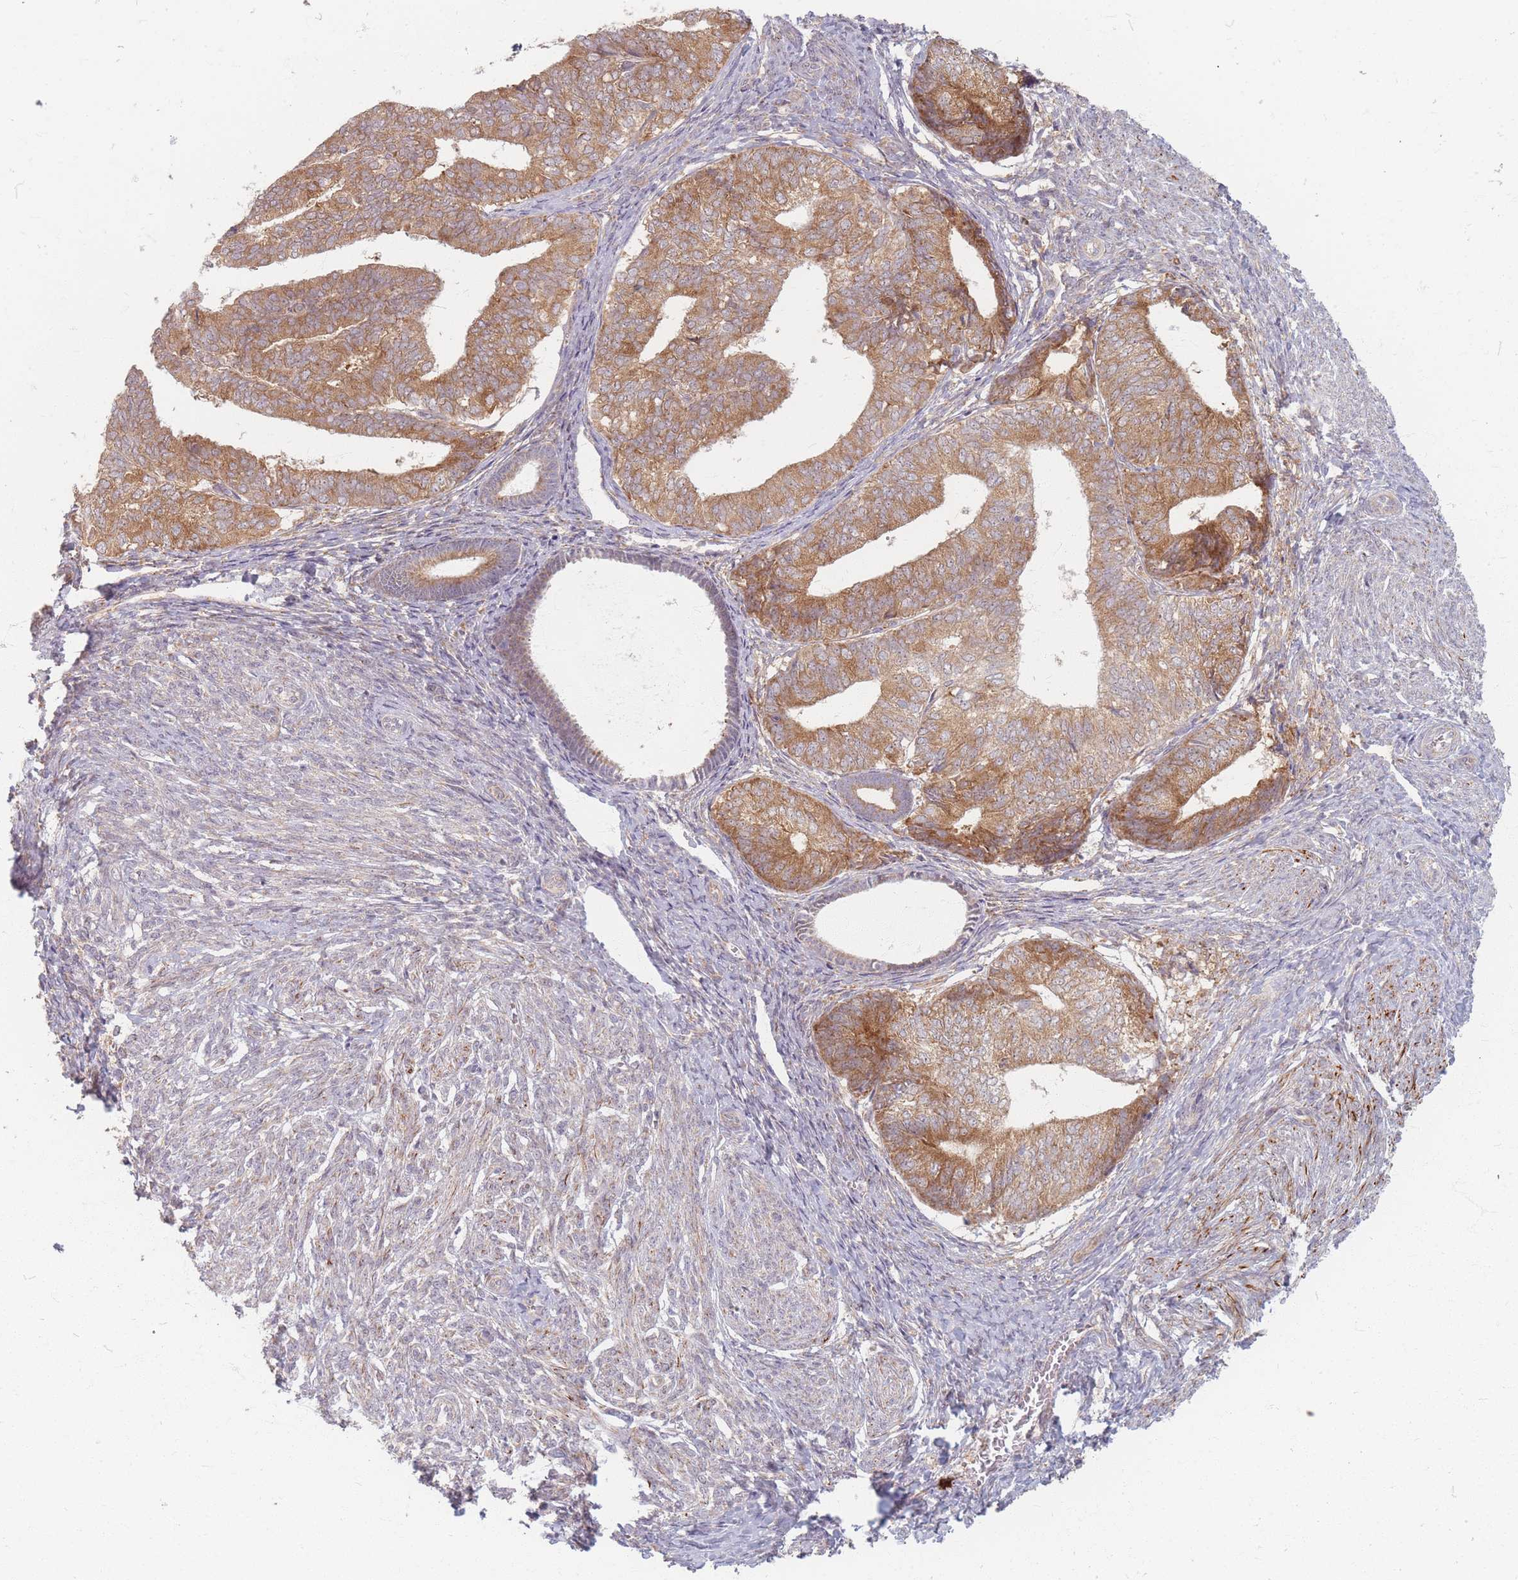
{"staining": {"intensity": "moderate", "quantity": ">75%", "location": "cytoplasmic/membranous"}, "tissue": "endometrial cancer", "cell_type": "Tumor cells", "image_type": "cancer", "snomed": [{"axis": "morphology", "description": "Adenocarcinoma, NOS"}, {"axis": "topography", "description": "Endometrium"}], "caption": "This image reveals IHC staining of endometrial cancer, with medium moderate cytoplasmic/membranous expression in about >75% of tumor cells.", "gene": "SMIM14", "patient": {"sex": "female", "age": 87}}